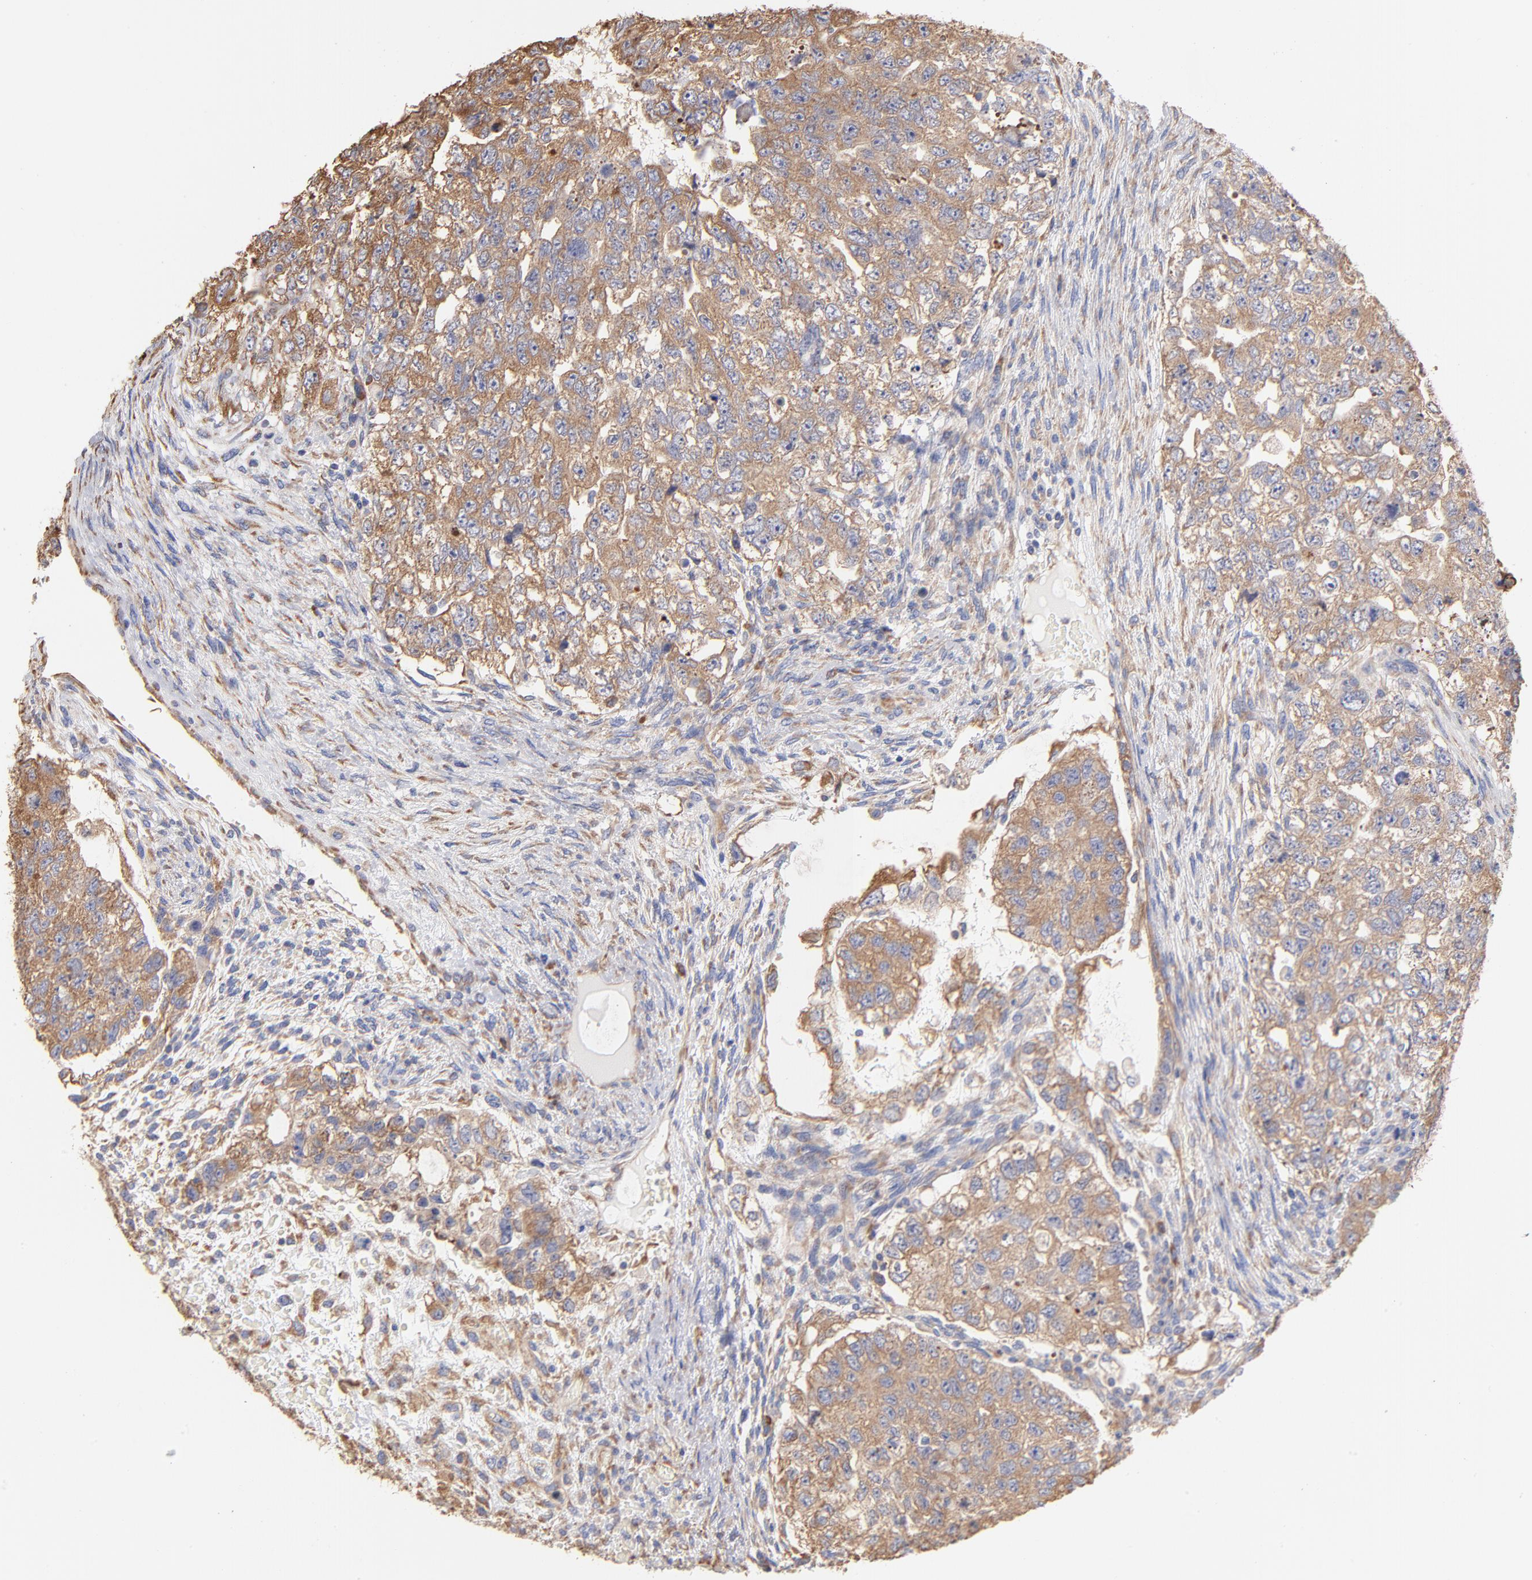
{"staining": {"intensity": "moderate", "quantity": ">75%", "location": "cytoplasmic/membranous"}, "tissue": "testis cancer", "cell_type": "Tumor cells", "image_type": "cancer", "snomed": [{"axis": "morphology", "description": "Carcinoma, Embryonal, NOS"}, {"axis": "topography", "description": "Testis"}], "caption": "DAB (3,3'-diaminobenzidine) immunohistochemical staining of testis cancer demonstrates moderate cytoplasmic/membranous protein staining in approximately >75% of tumor cells.", "gene": "RPL9", "patient": {"sex": "male", "age": 36}}